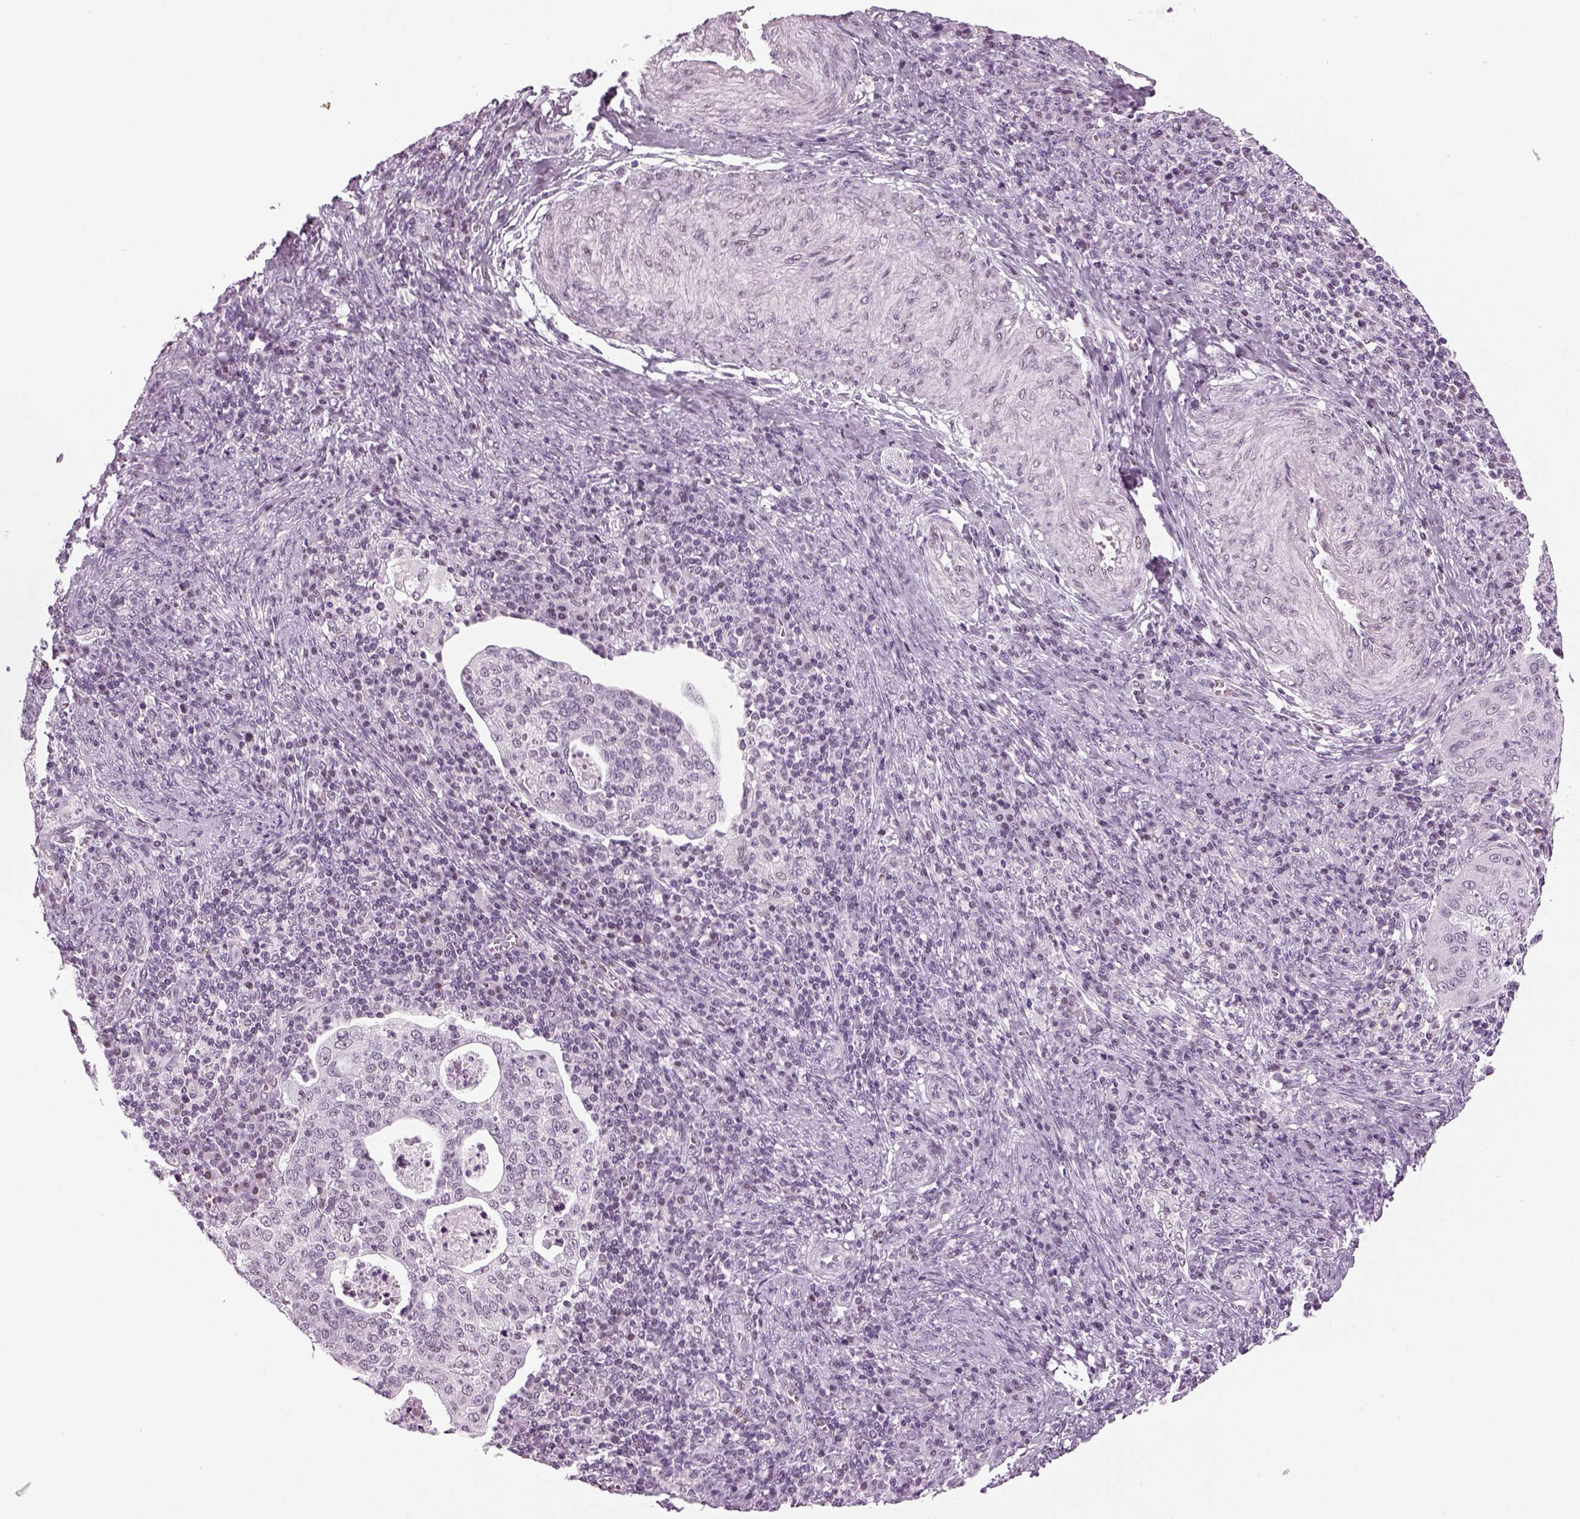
{"staining": {"intensity": "negative", "quantity": "none", "location": "none"}, "tissue": "cervical cancer", "cell_type": "Tumor cells", "image_type": "cancer", "snomed": [{"axis": "morphology", "description": "Squamous cell carcinoma, NOS"}, {"axis": "topography", "description": "Cervix"}], "caption": "Squamous cell carcinoma (cervical) was stained to show a protein in brown. There is no significant expression in tumor cells.", "gene": "KCNG2", "patient": {"sex": "female", "age": 39}}